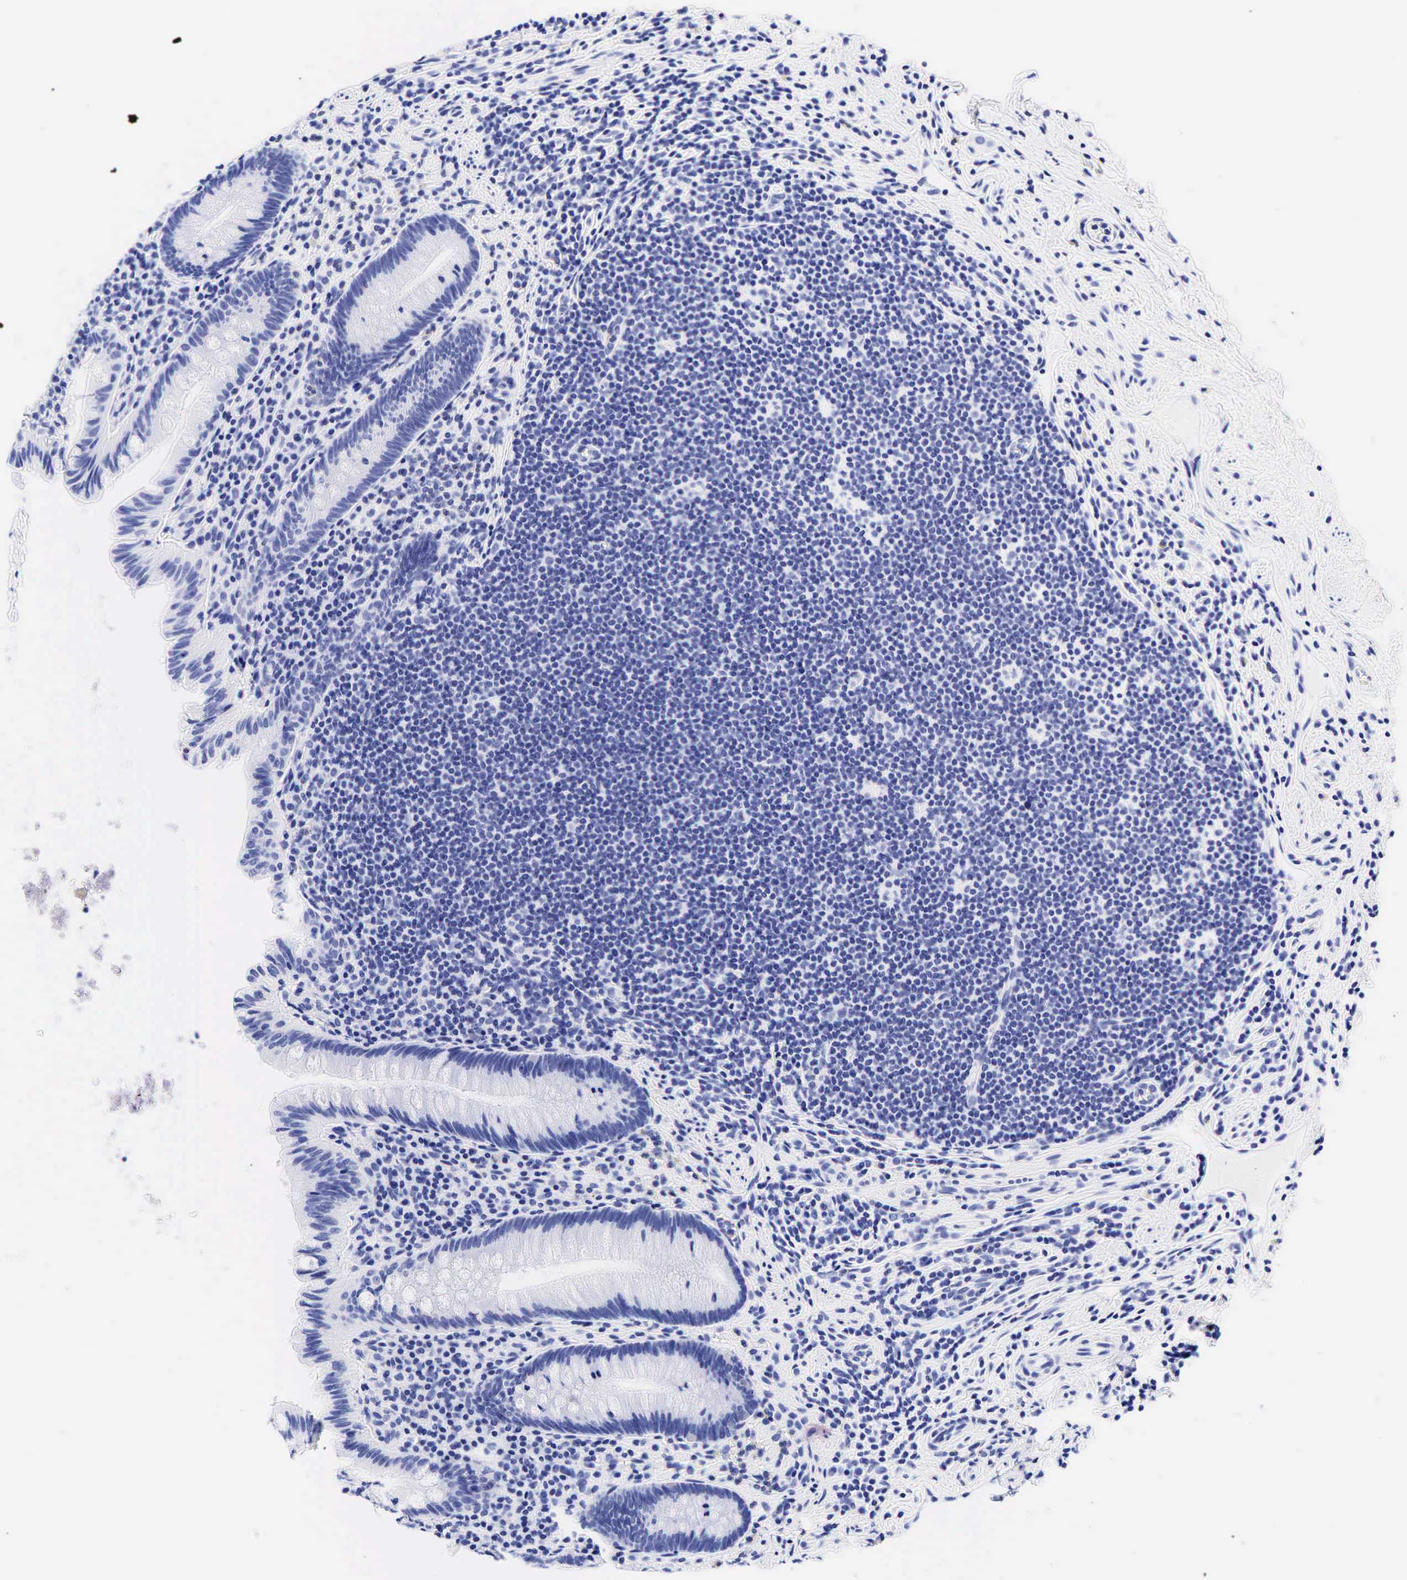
{"staining": {"intensity": "negative", "quantity": "none", "location": "none"}, "tissue": "appendix", "cell_type": "Glandular cells", "image_type": "normal", "snomed": [{"axis": "morphology", "description": "Normal tissue, NOS"}, {"axis": "topography", "description": "Appendix"}], "caption": "IHC image of benign appendix: appendix stained with DAB shows no significant protein expression in glandular cells.", "gene": "ESR1", "patient": {"sex": "male", "age": 41}}